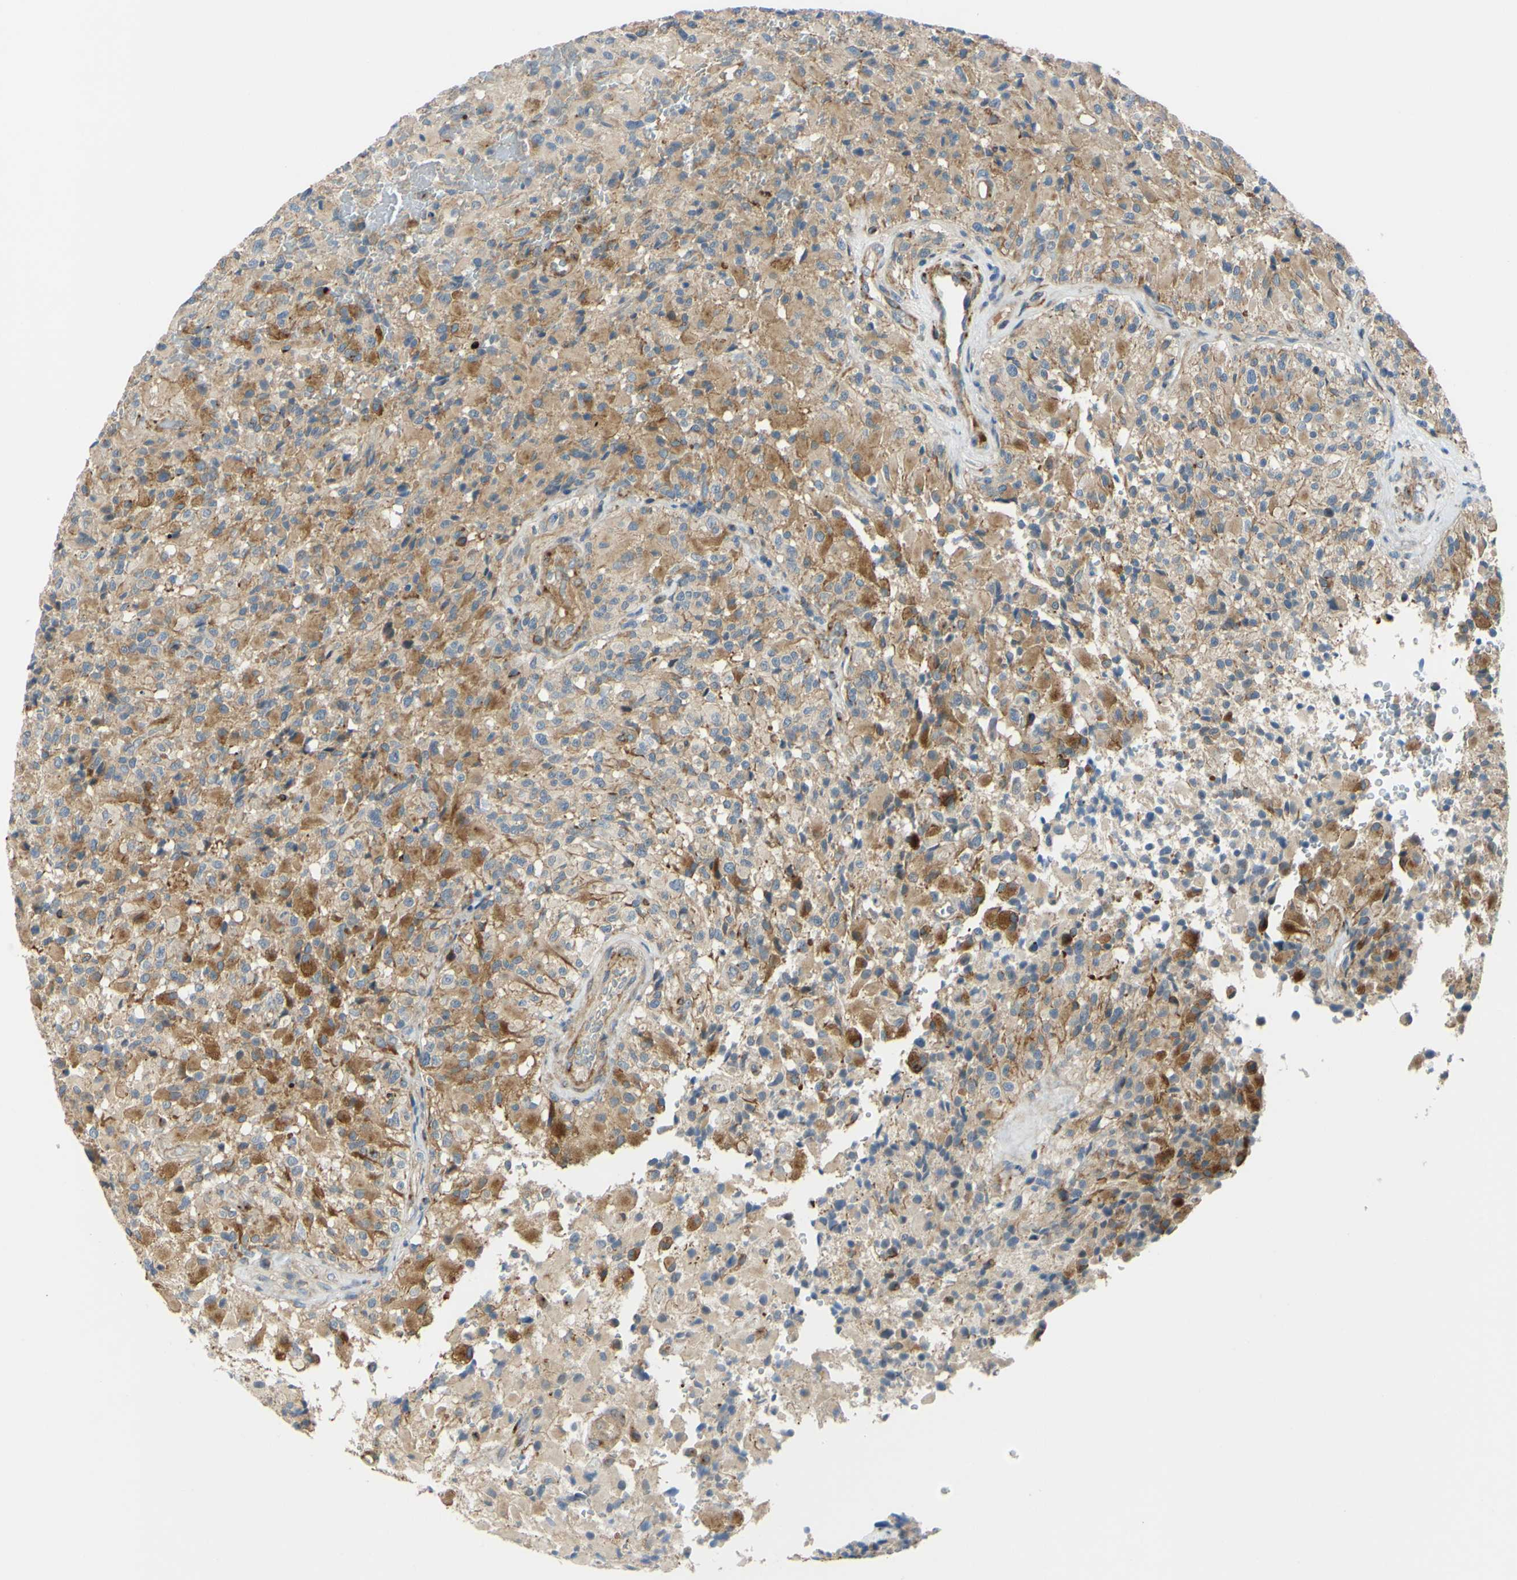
{"staining": {"intensity": "moderate", "quantity": ">75%", "location": "cytoplasmic/membranous"}, "tissue": "glioma", "cell_type": "Tumor cells", "image_type": "cancer", "snomed": [{"axis": "morphology", "description": "Glioma, malignant, High grade"}, {"axis": "topography", "description": "Brain"}], "caption": "The photomicrograph exhibits immunohistochemical staining of glioma. There is moderate cytoplasmic/membranous staining is seen in about >75% of tumor cells.", "gene": "ARHGAP1", "patient": {"sex": "male", "age": 71}}